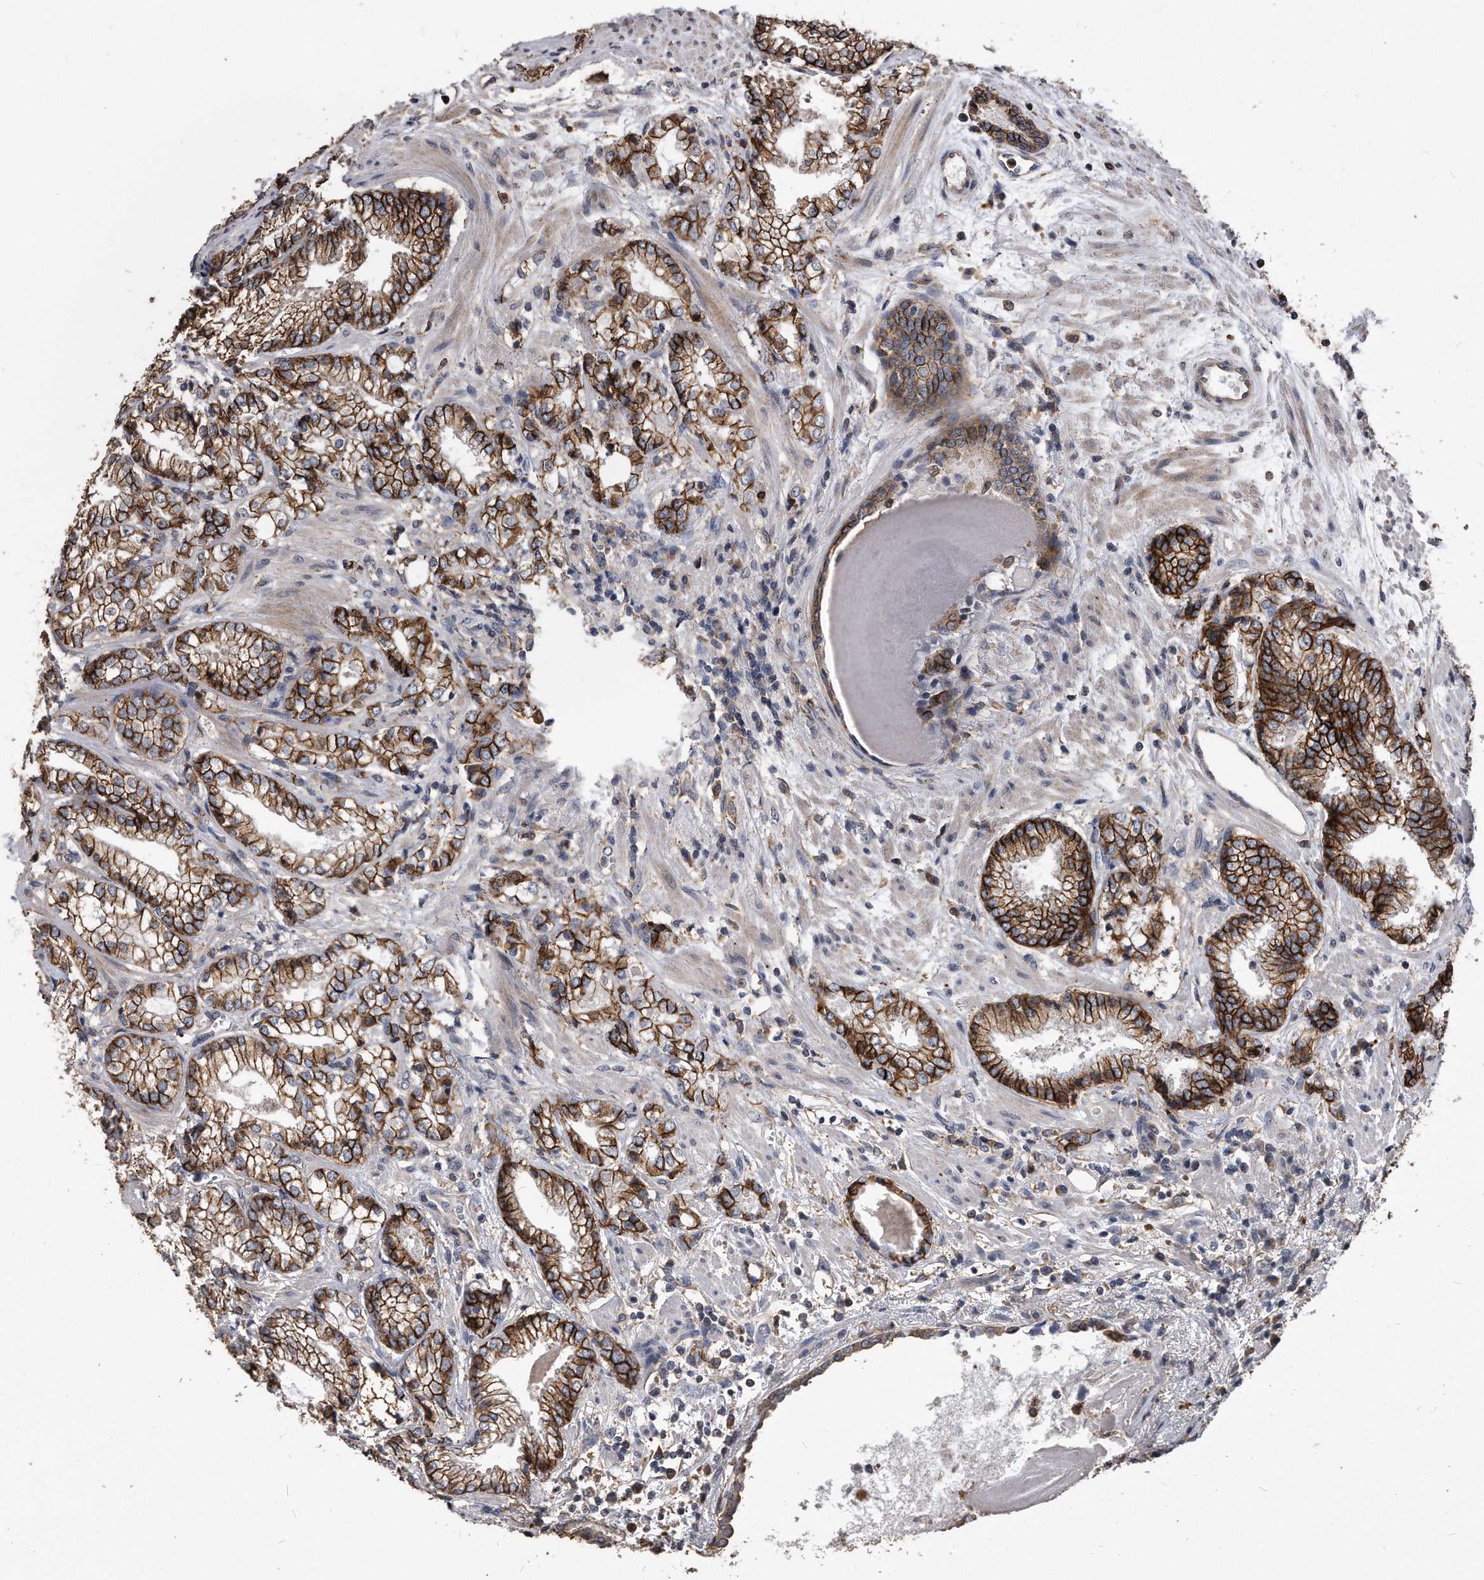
{"staining": {"intensity": "strong", "quantity": ">75%", "location": "cytoplasmic/membranous"}, "tissue": "prostate cancer", "cell_type": "Tumor cells", "image_type": "cancer", "snomed": [{"axis": "morphology", "description": "Normal morphology"}, {"axis": "morphology", "description": "Adenocarcinoma, Low grade"}, {"axis": "topography", "description": "Prostate"}], "caption": "A photomicrograph of adenocarcinoma (low-grade) (prostate) stained for a protein shows strong cytoplasmic/membranous brown staining in tumor cells. Nuclei are stained in blue.", "gene": "IL20RA", "patient": {"sex": "male", "age": 72}}